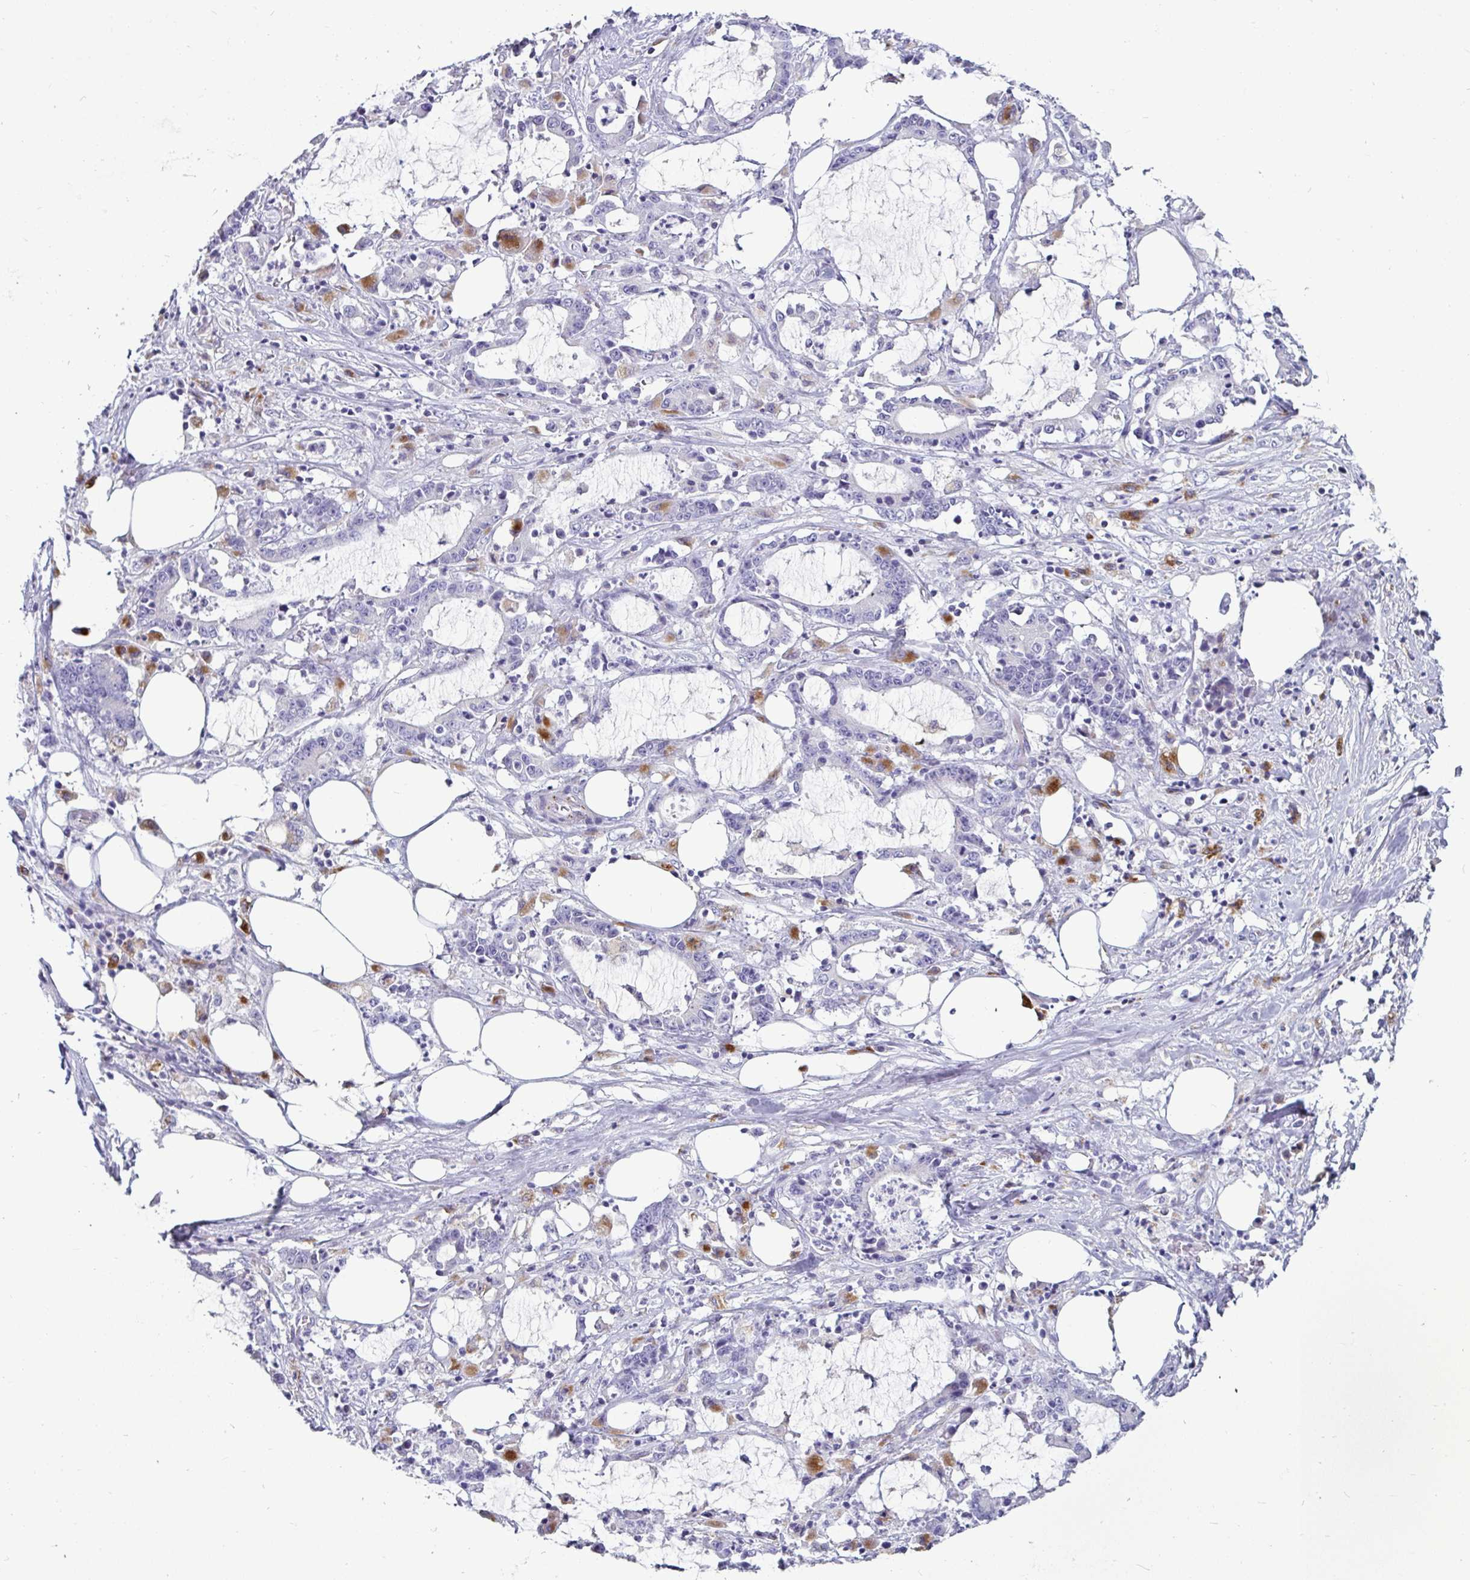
{"staining": {"intensity": "negative", "quantity": "none", "location": "none"}, "tissue": "stomach cancer", "cell_type": "Tumor cells", "image_type": "cancer", "snomed": [{"axis": "morphology", "description": "Adenocarcinoma, NOS"}, {"axis": "topography", "description": "Stomach, upper"}], "caption": "Immunohistochemistry (IHC) histopathology image of human adenocarcinoma (stomach) stained for a protein (brown), which exhibits no expression in tumor cells.", "gene": "CTSZ", "patient": {"sex": "male", "age": 68}}